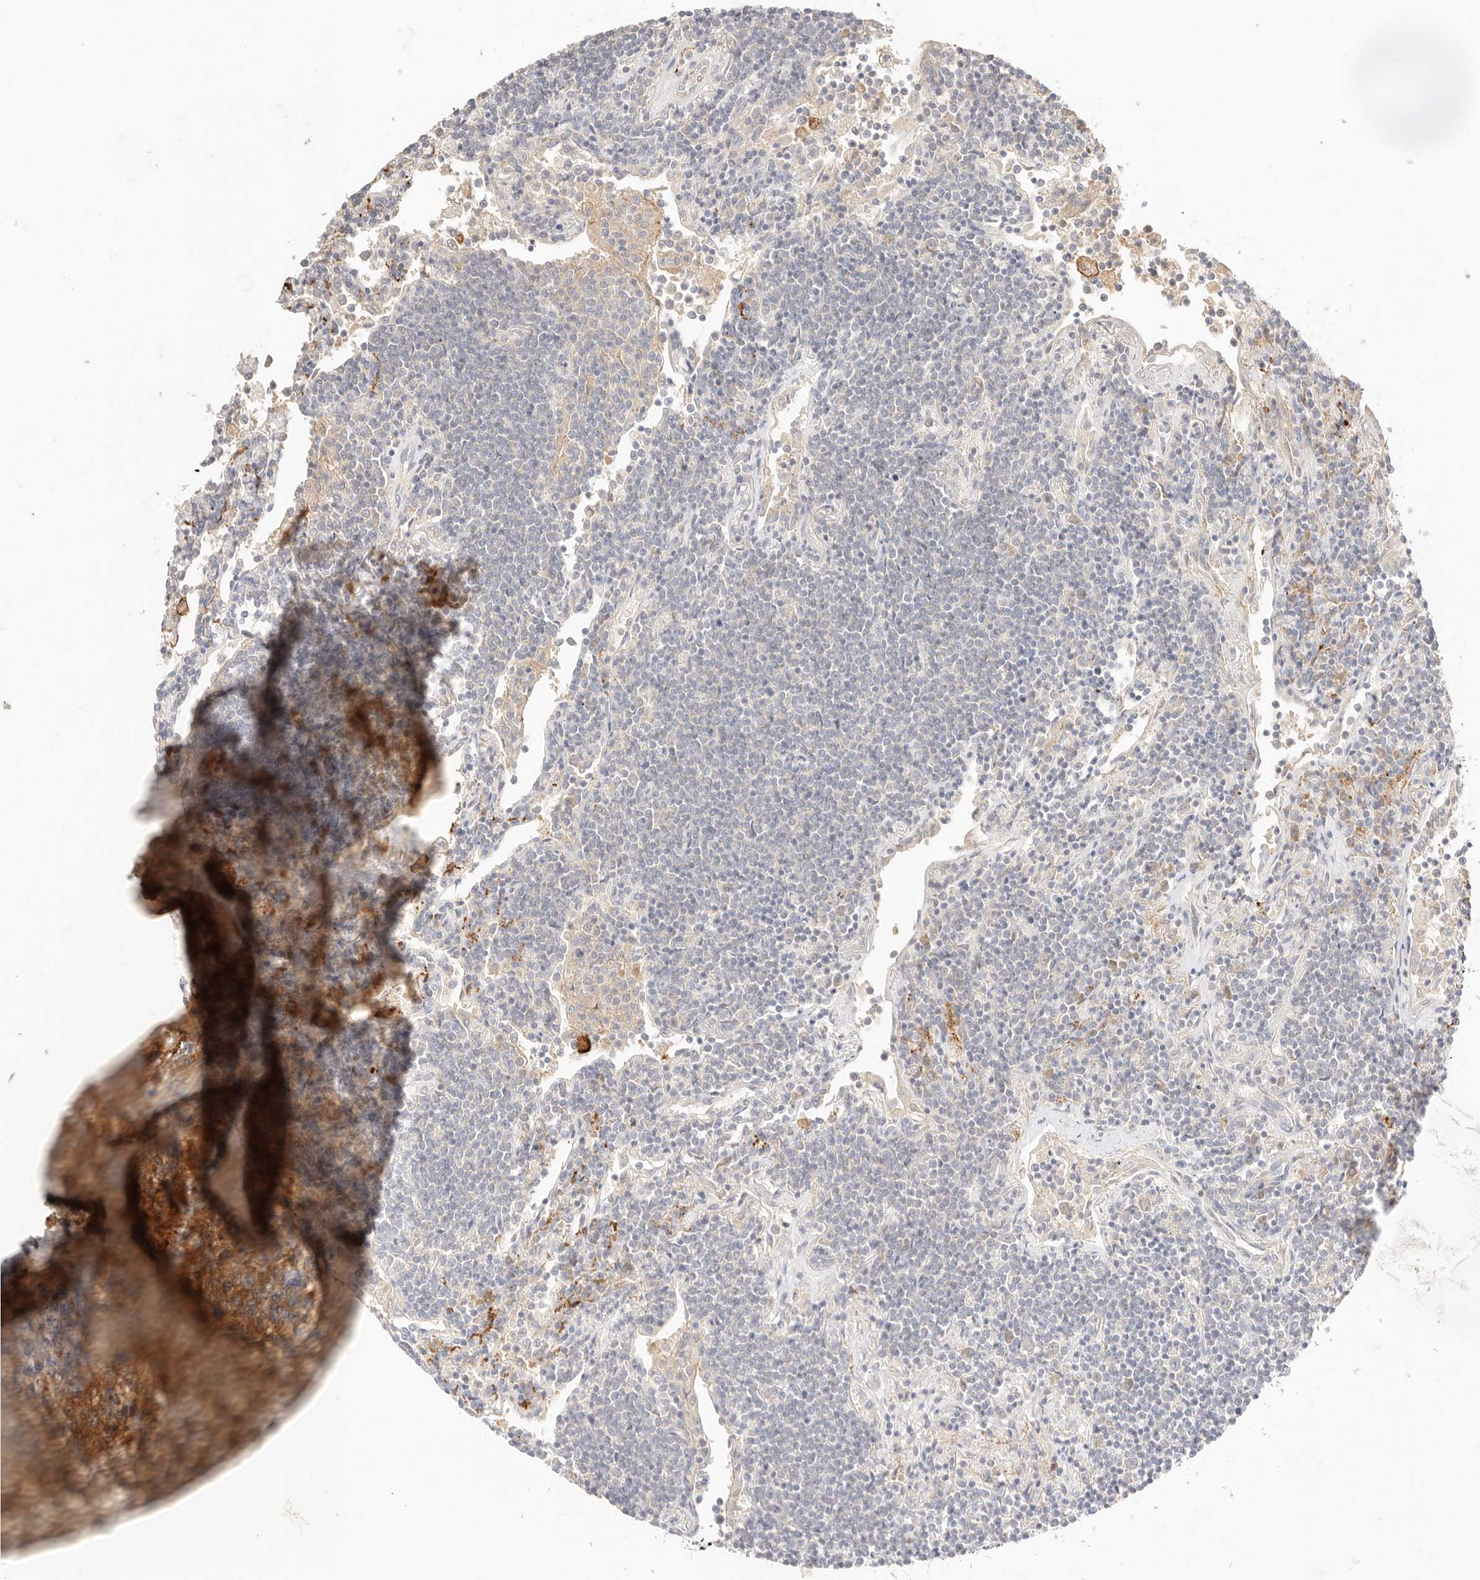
{"staining": {"intensity": "negative", "quantity": "none", "location": "none"}, "tissue": "lymphoma", "cell_type": "Tumor cells", "image_type": "cancer", "snomed": [{"axis": "morphology", "description": "Malignant lymphoma, non-Hodgkin's type, Low grade"}, {"axis": "topography", "description": "Lung"}], "caption": "The image demonstrates no significant positivity in tumor cells of low-grade malignant lymphoma, non-Hodgkin's type.", "gene": "HK2", "patient": {"sex": "female", "age": 71}}